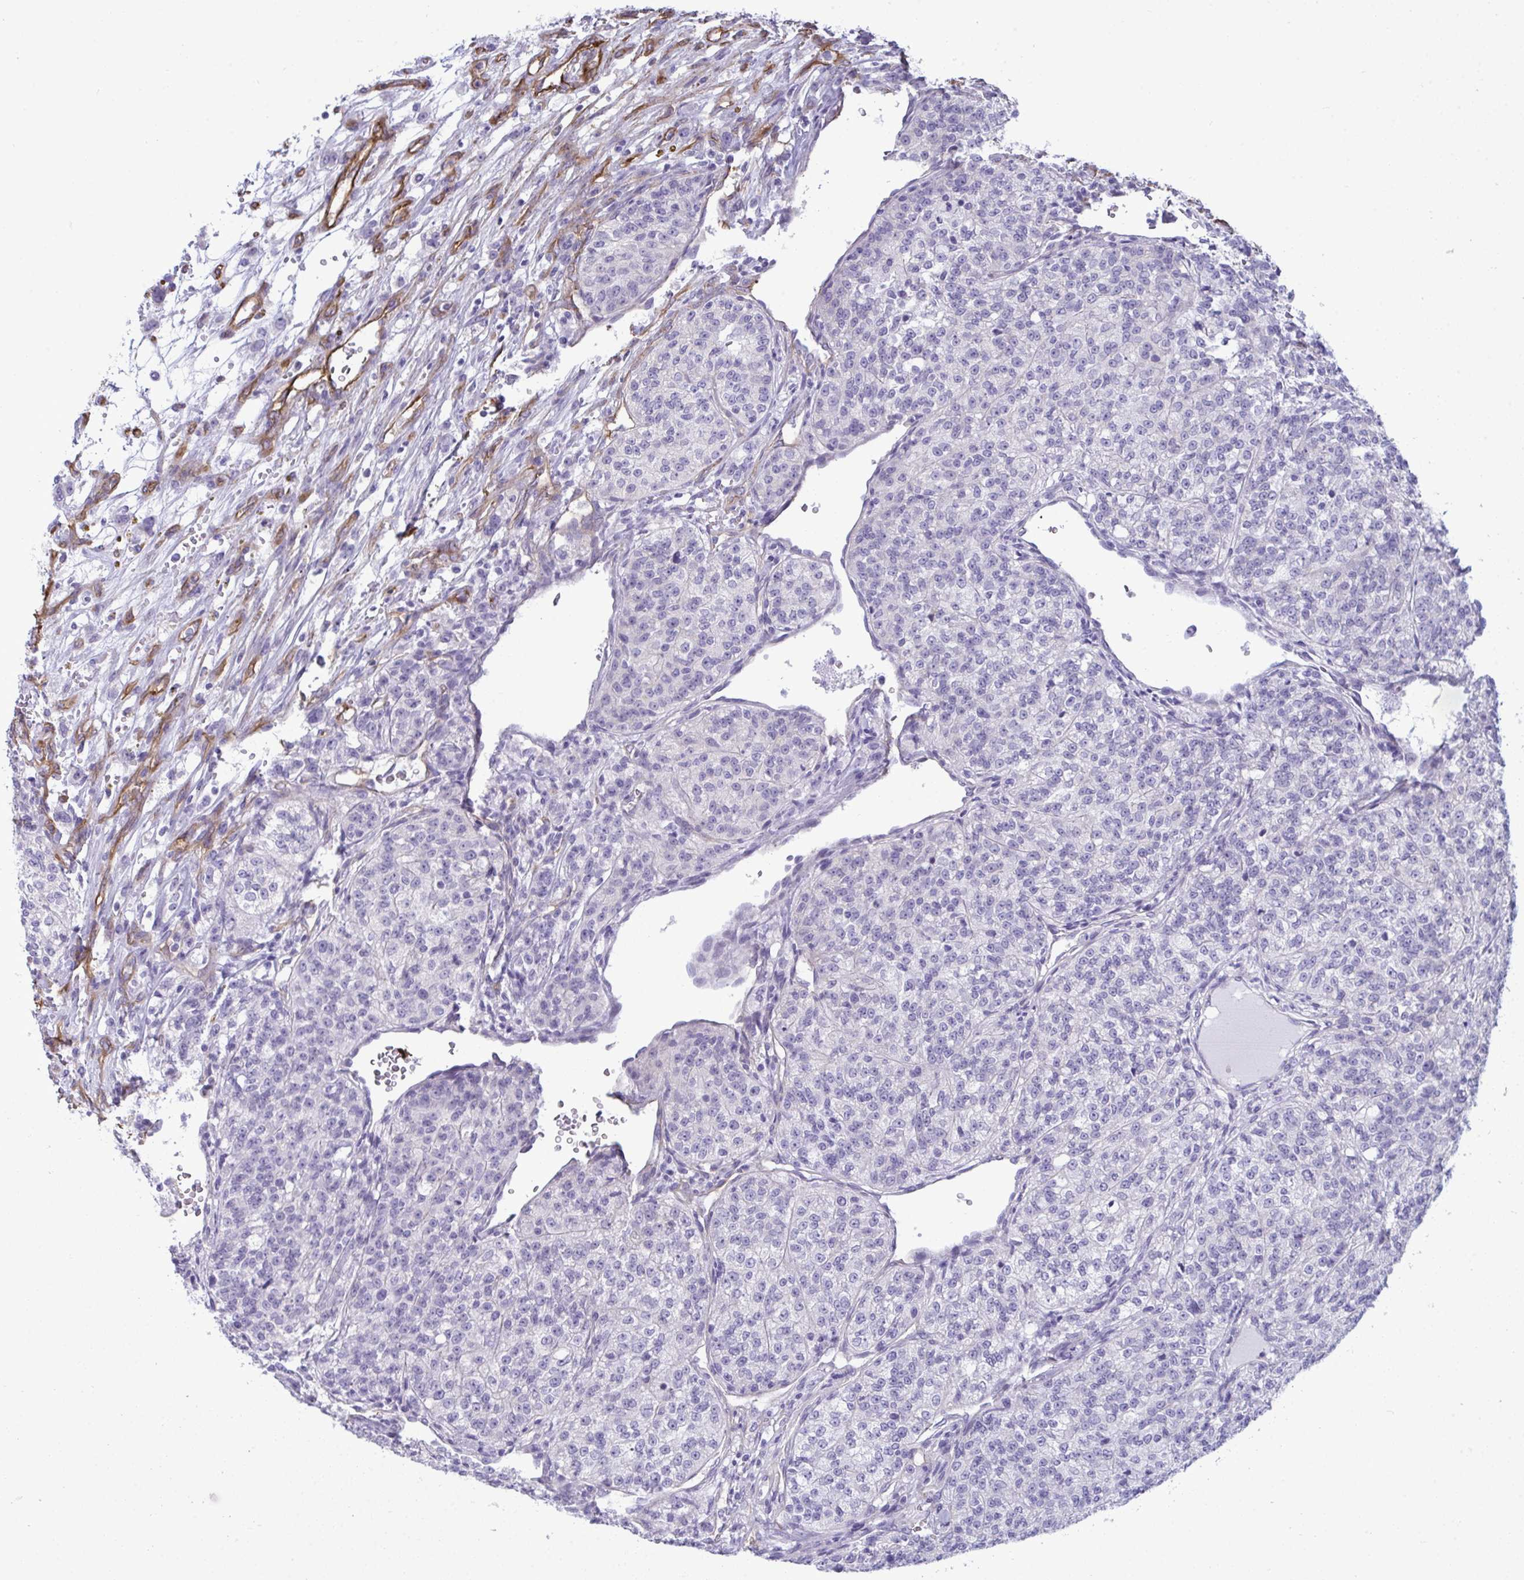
{"staining": {"intensity": "negative", "quantity": "none", "location": "none"}, "tissue": "renal cancer", "cell_type": "Tumor cells", "image_type": "cancer", "snomed": [{"axis": "morphology", "description": "Adenocarcinoma, NOS"}, {"axis": "topography", "description": "Kidney"}], "caption": "This is a micrograph of immunohistochemistry (IHC) staining of renal adenocarcinoma, which shows no positivity in tumor cells.", "gene": "MYH10", "patient": {"sex": "female", "age": 63}}